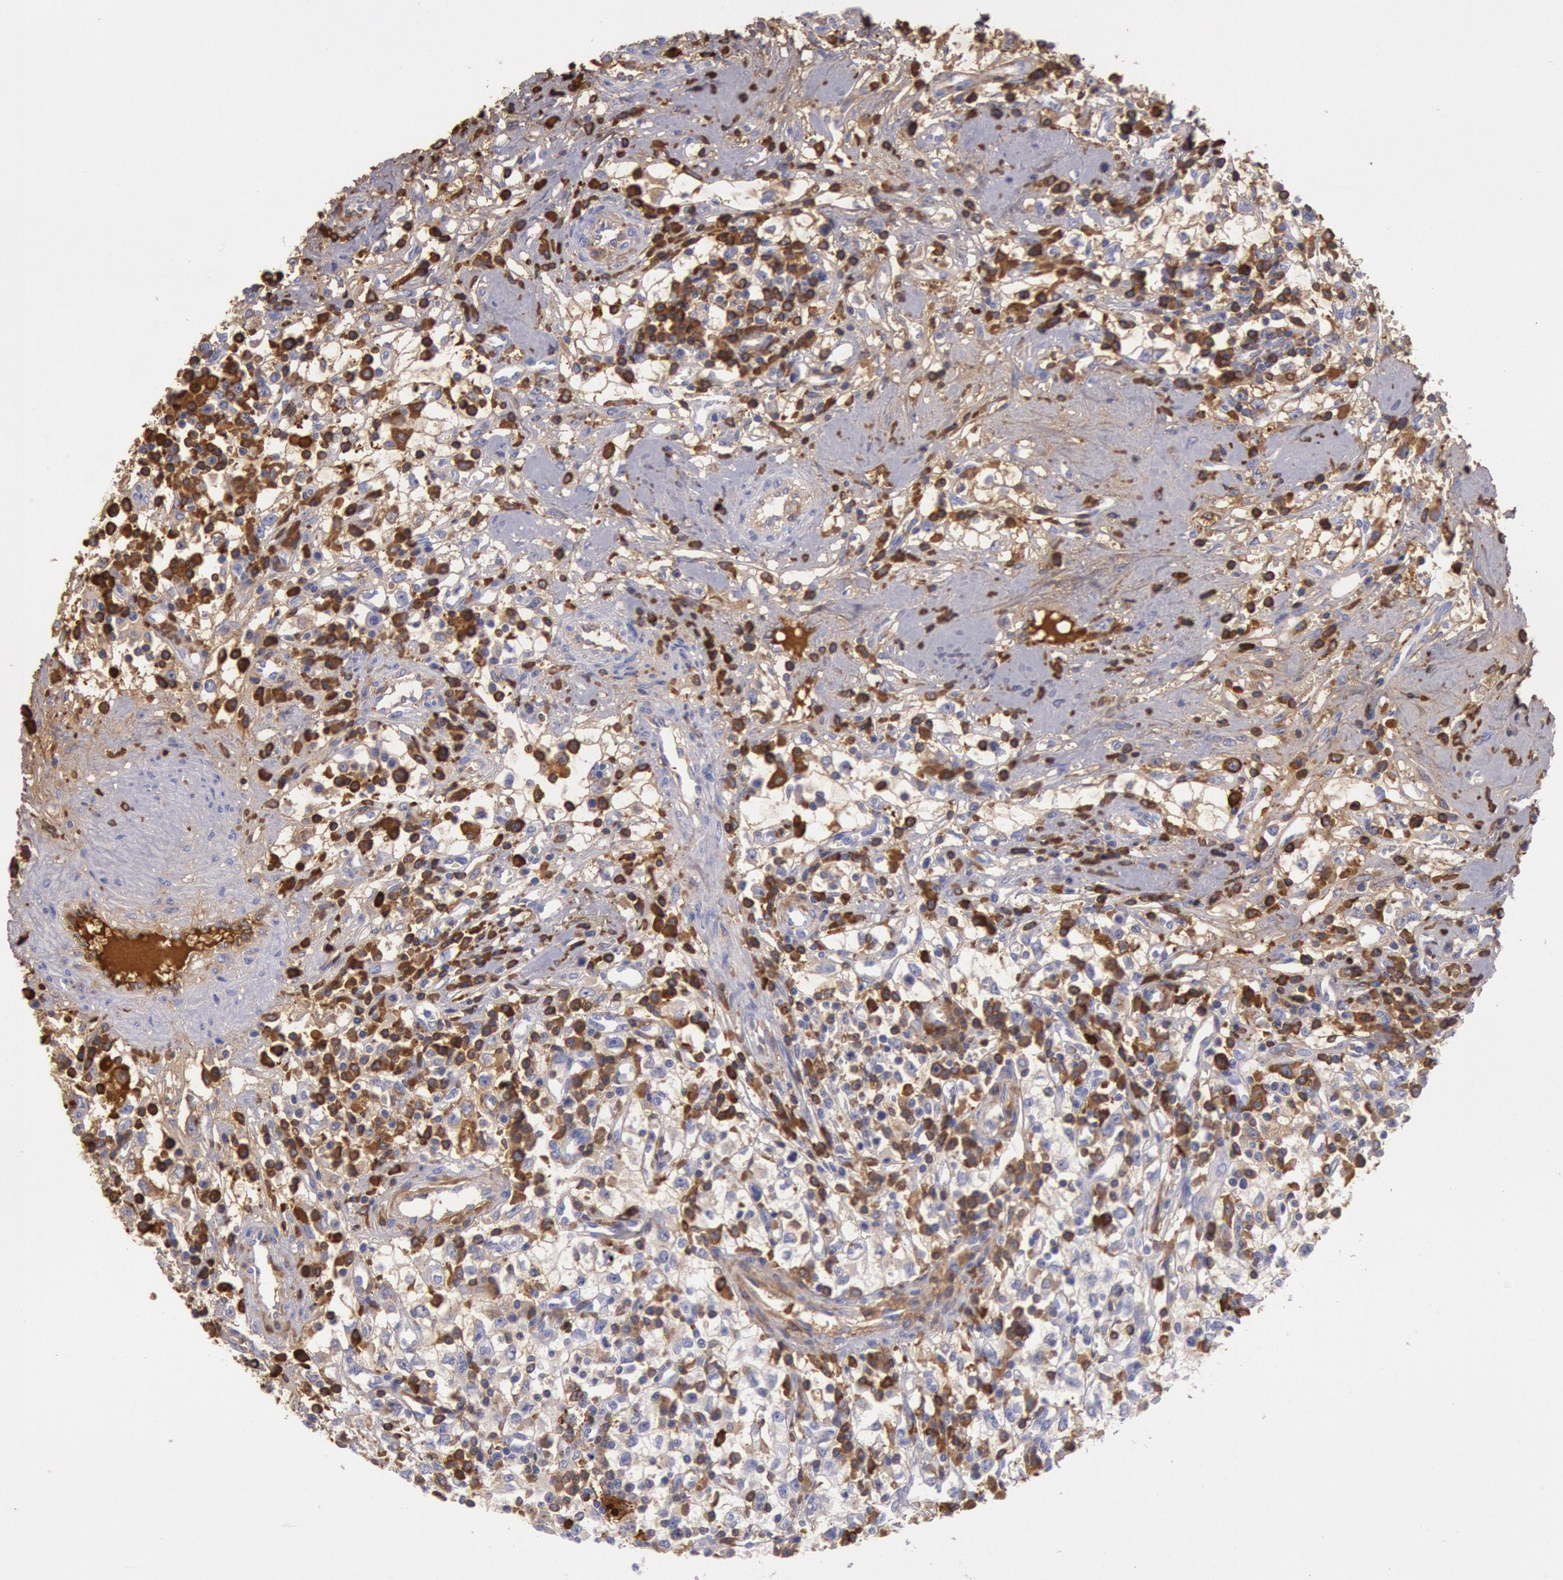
{"staining": {"intensity": "moderate", "quantity": ">75%", "location": "cytoplasmic/membranous"}, "tissue": "renal cancer", "cell_type": "Tumor cells", "image_type": "cancer", "snomed": [{"axis": "morphology", "description": "Adenocarcinoma, NOS"}, {"axis": "topography", "description": "Kidney"}], "caption": "A brown stain labels moderate cytoplasmic/membranous staining of a protein in renal adenocarcinoma tumor cells.", "gene": "IGHG1", "patient": {"sex": "male", "age": 82}}